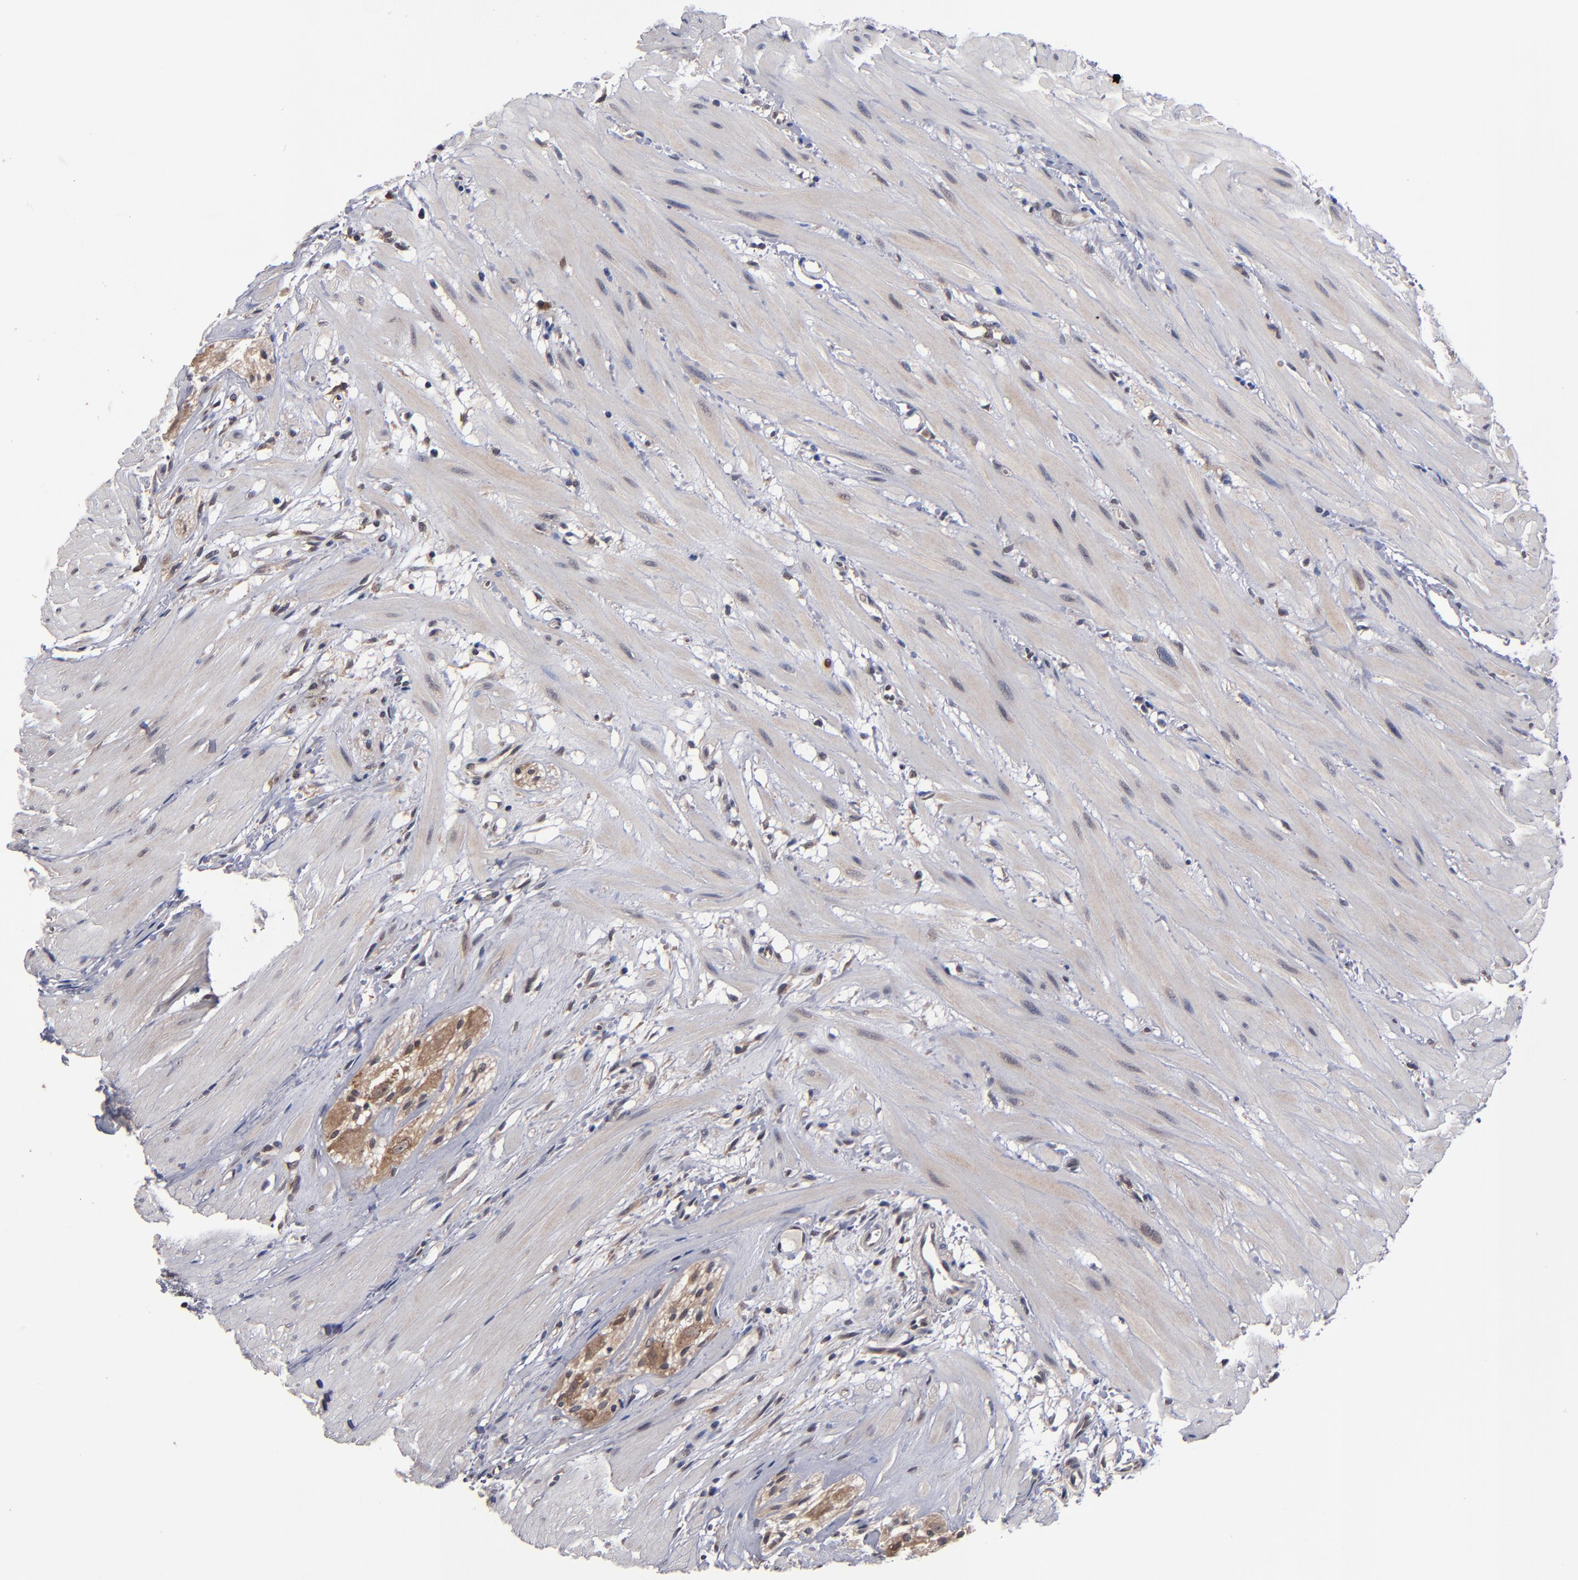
{"staining": {"intensity": "strong", "quantity": ">75%", "location": "cytoplasmic/membranous"}, "tissue": "small intestine", "cell_type": "Glandular cells", "image_type": "normal", "snomed": [{"axis": "morphology", "description": "Normal tissue, NOS"}, {"axis": "topography", "description": "Small intestine"}], "caption": "Approximately >75% of glandular cells in unremarkable human small intestine show strong cytoplasmic/membranous protein staining as visualized by brown immunohistochemical staining.", "gene": "ALG13", "patient": {"sex": "female", "age": 61}}